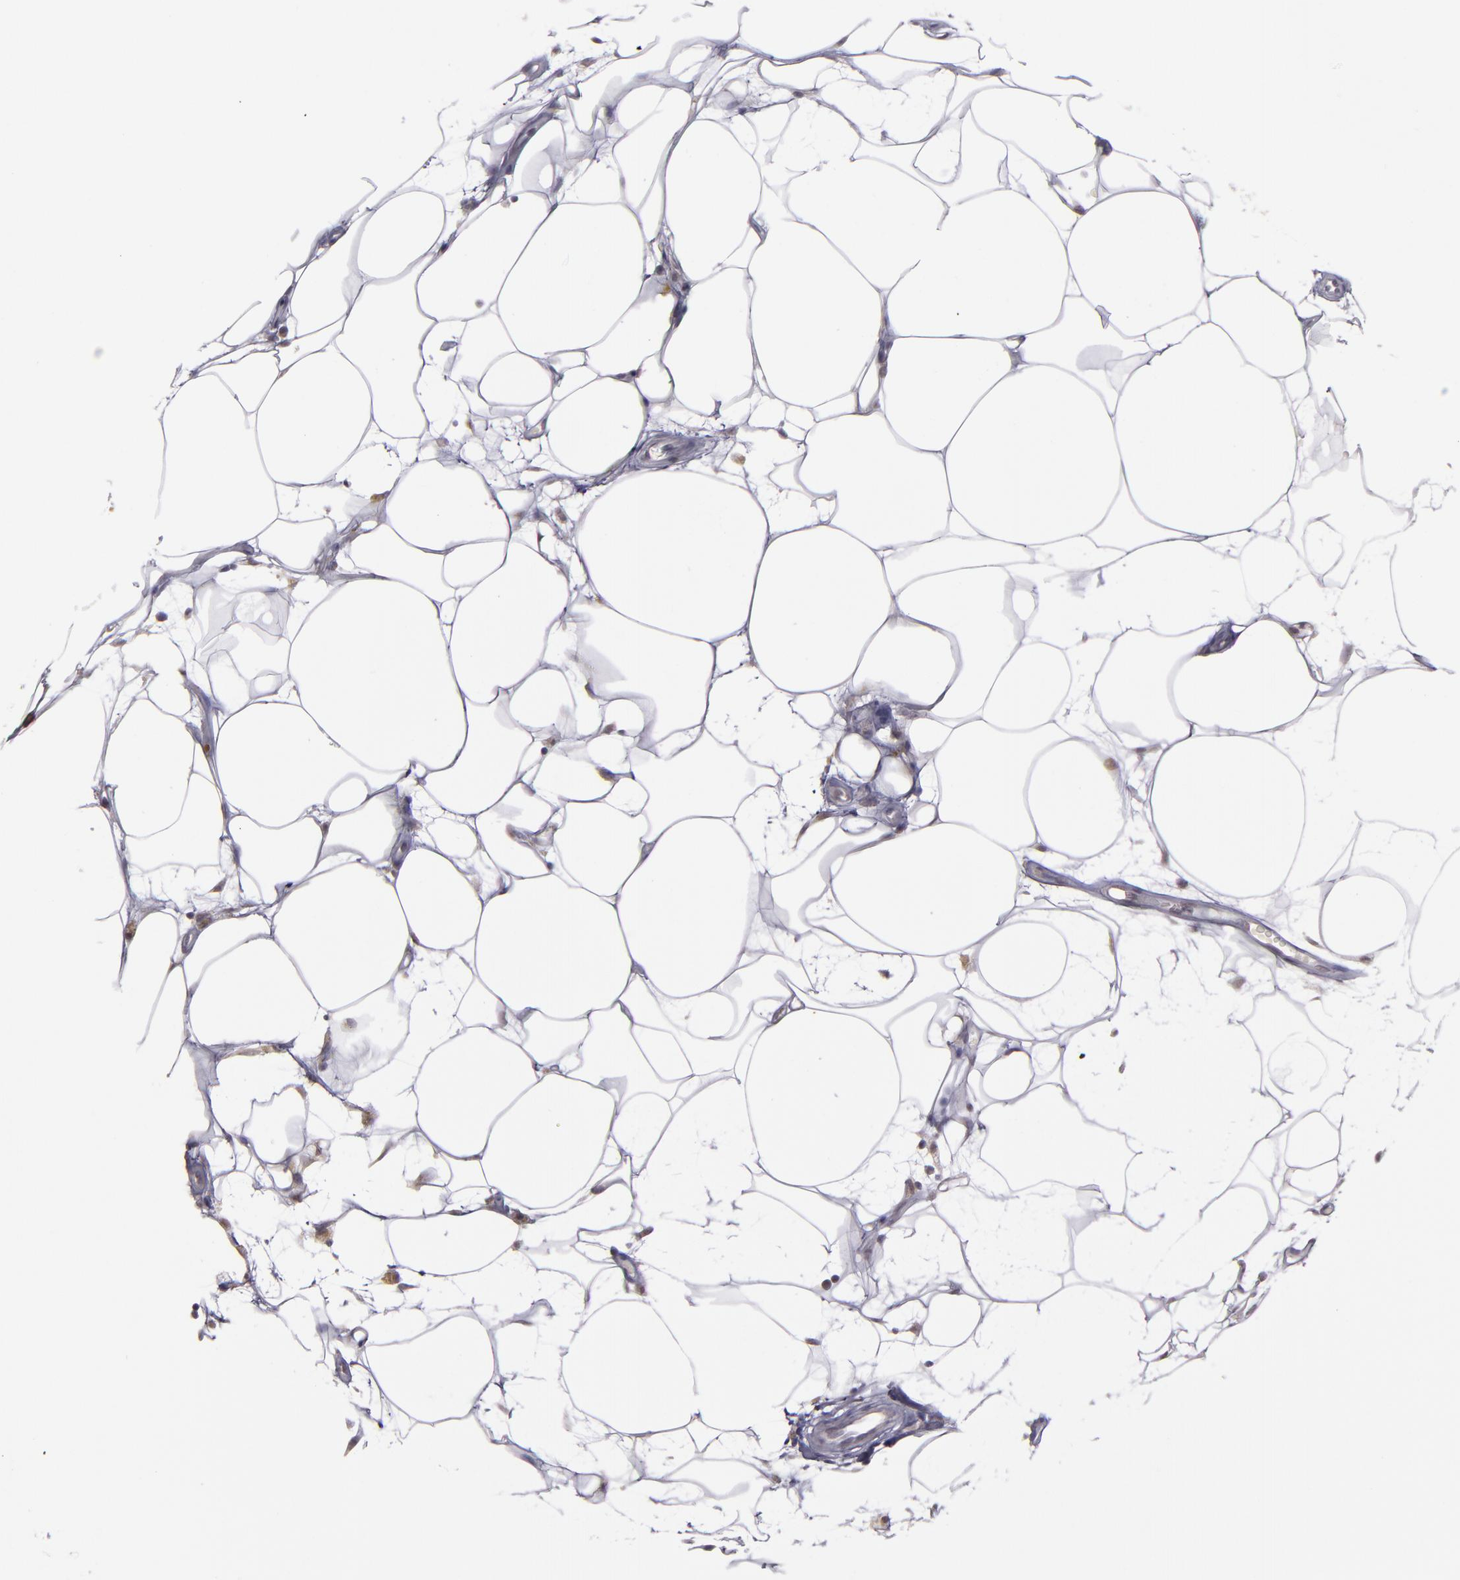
{"staining": {"intensity": "weak", "quantity": "25%-75%", "location": "nuclear"}, "tissue": "skin cancer", "cell_type": "Tumor cells", "image_type": "cancer", "snomed": [{"axis": "morphology", "description": "Squamous cell carcinoma, NOS"}, {"axis": "topography", "description": "Skin"}], "caption": "Tumor cells show low levels of weak nuclear expression in approximately 25%-75% of cells in human skin cancer.", "gene": "OTUB2", "patient": {"sex": "female", "age": 40}}